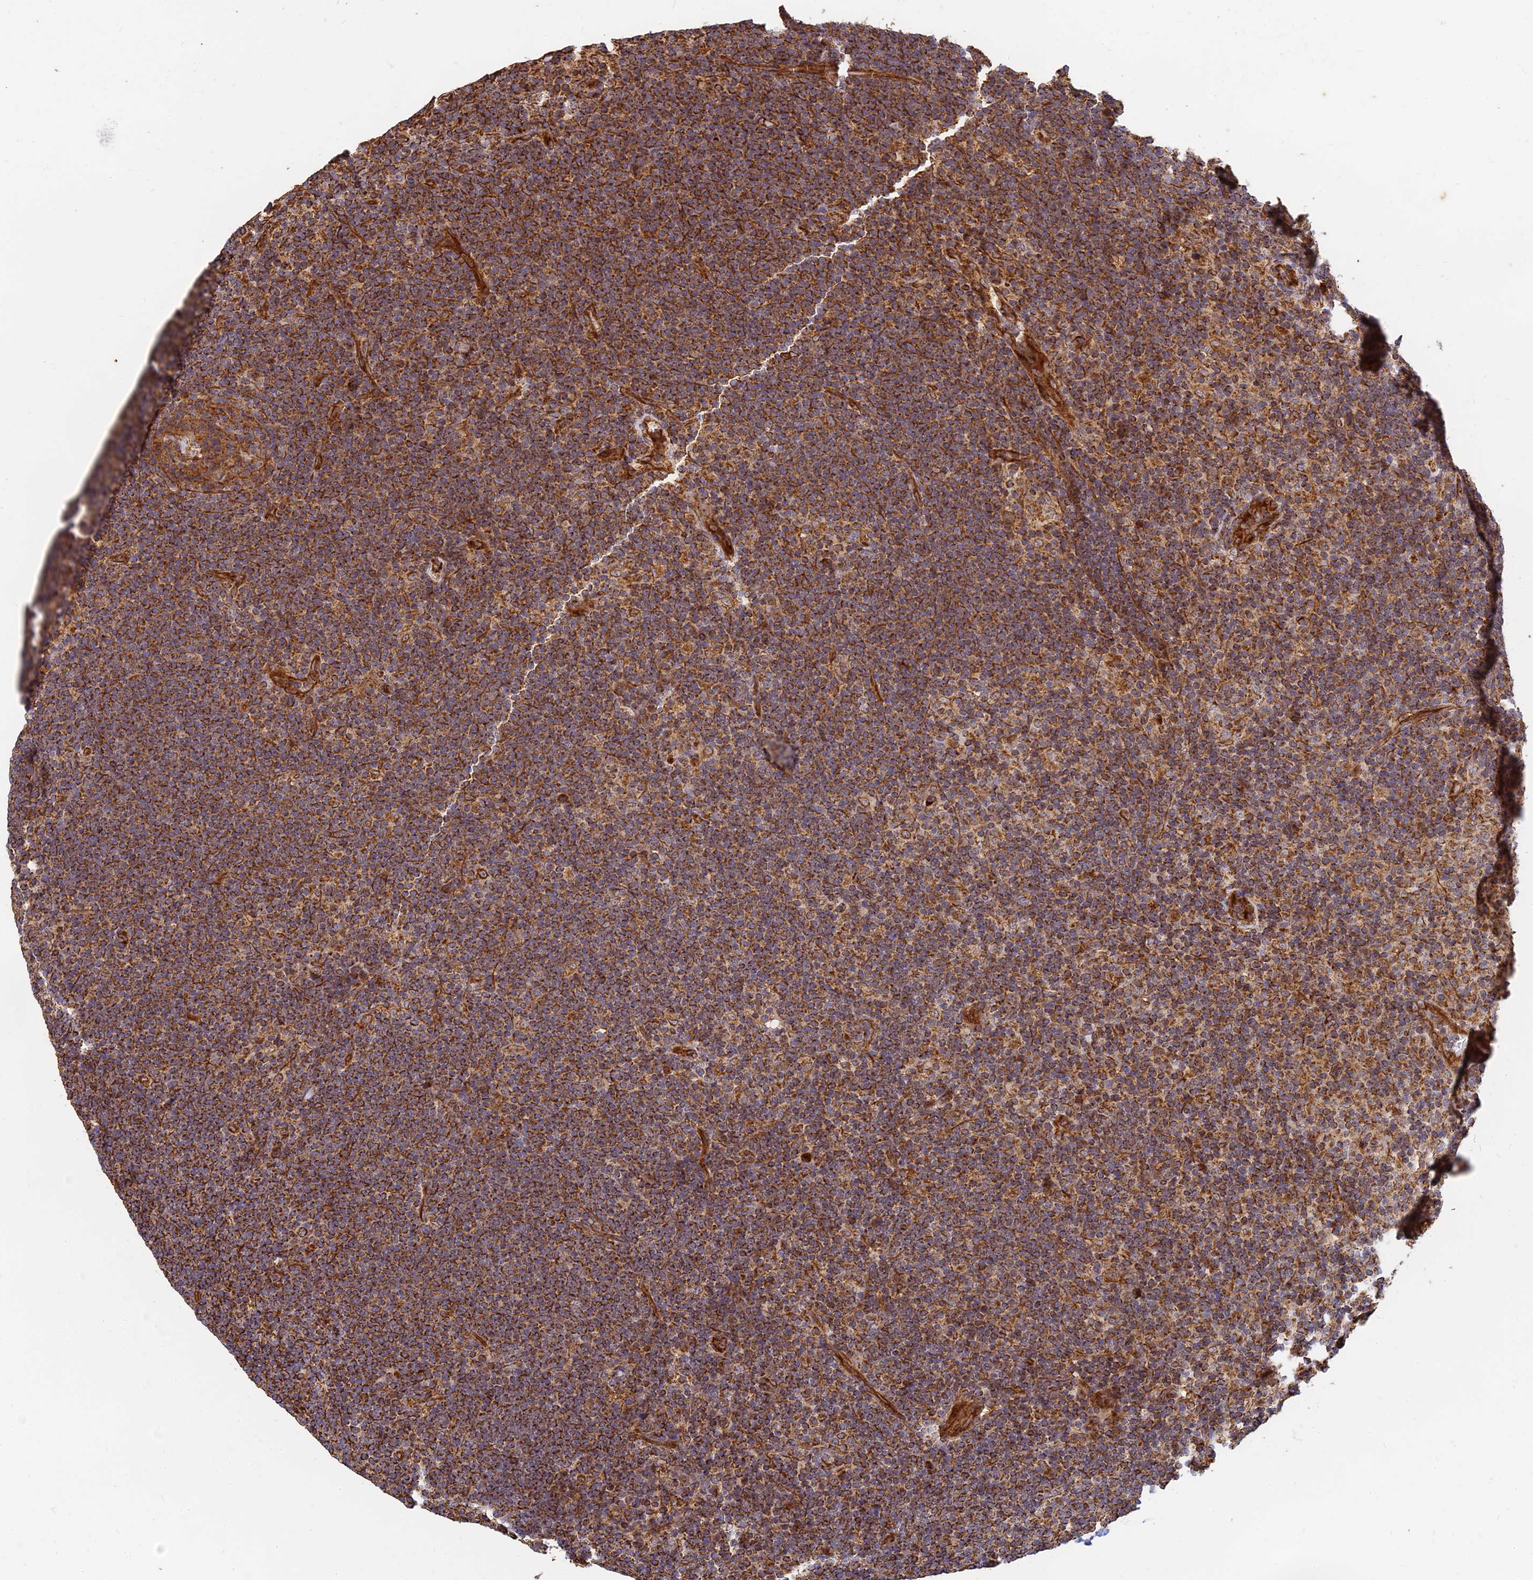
{"staining": {"intensity": "strong", "quantity": ">75%", "location": "cytoplasmic/membranous"}, "tissue": "lymphoma", "cell_type": "Tumor cells", "image_type": "cancer", "snomed": [{"axis": "morphology", "description": "Hodgkin's disease, NOS"}, {"axis": "topography", "description": "Lymph node"}], "caption": "Protein positivity by immunohistochemistry (IHC) reveals strong cytoplasmic/membranous positivity in approximately >75% of tumor cells in Hodgkin's disease. (DAB IHC, brown staining for protein, blue staining for nuclei).", "gene": "DSTYK", "patient": {"sex": "female", "age": 57}}